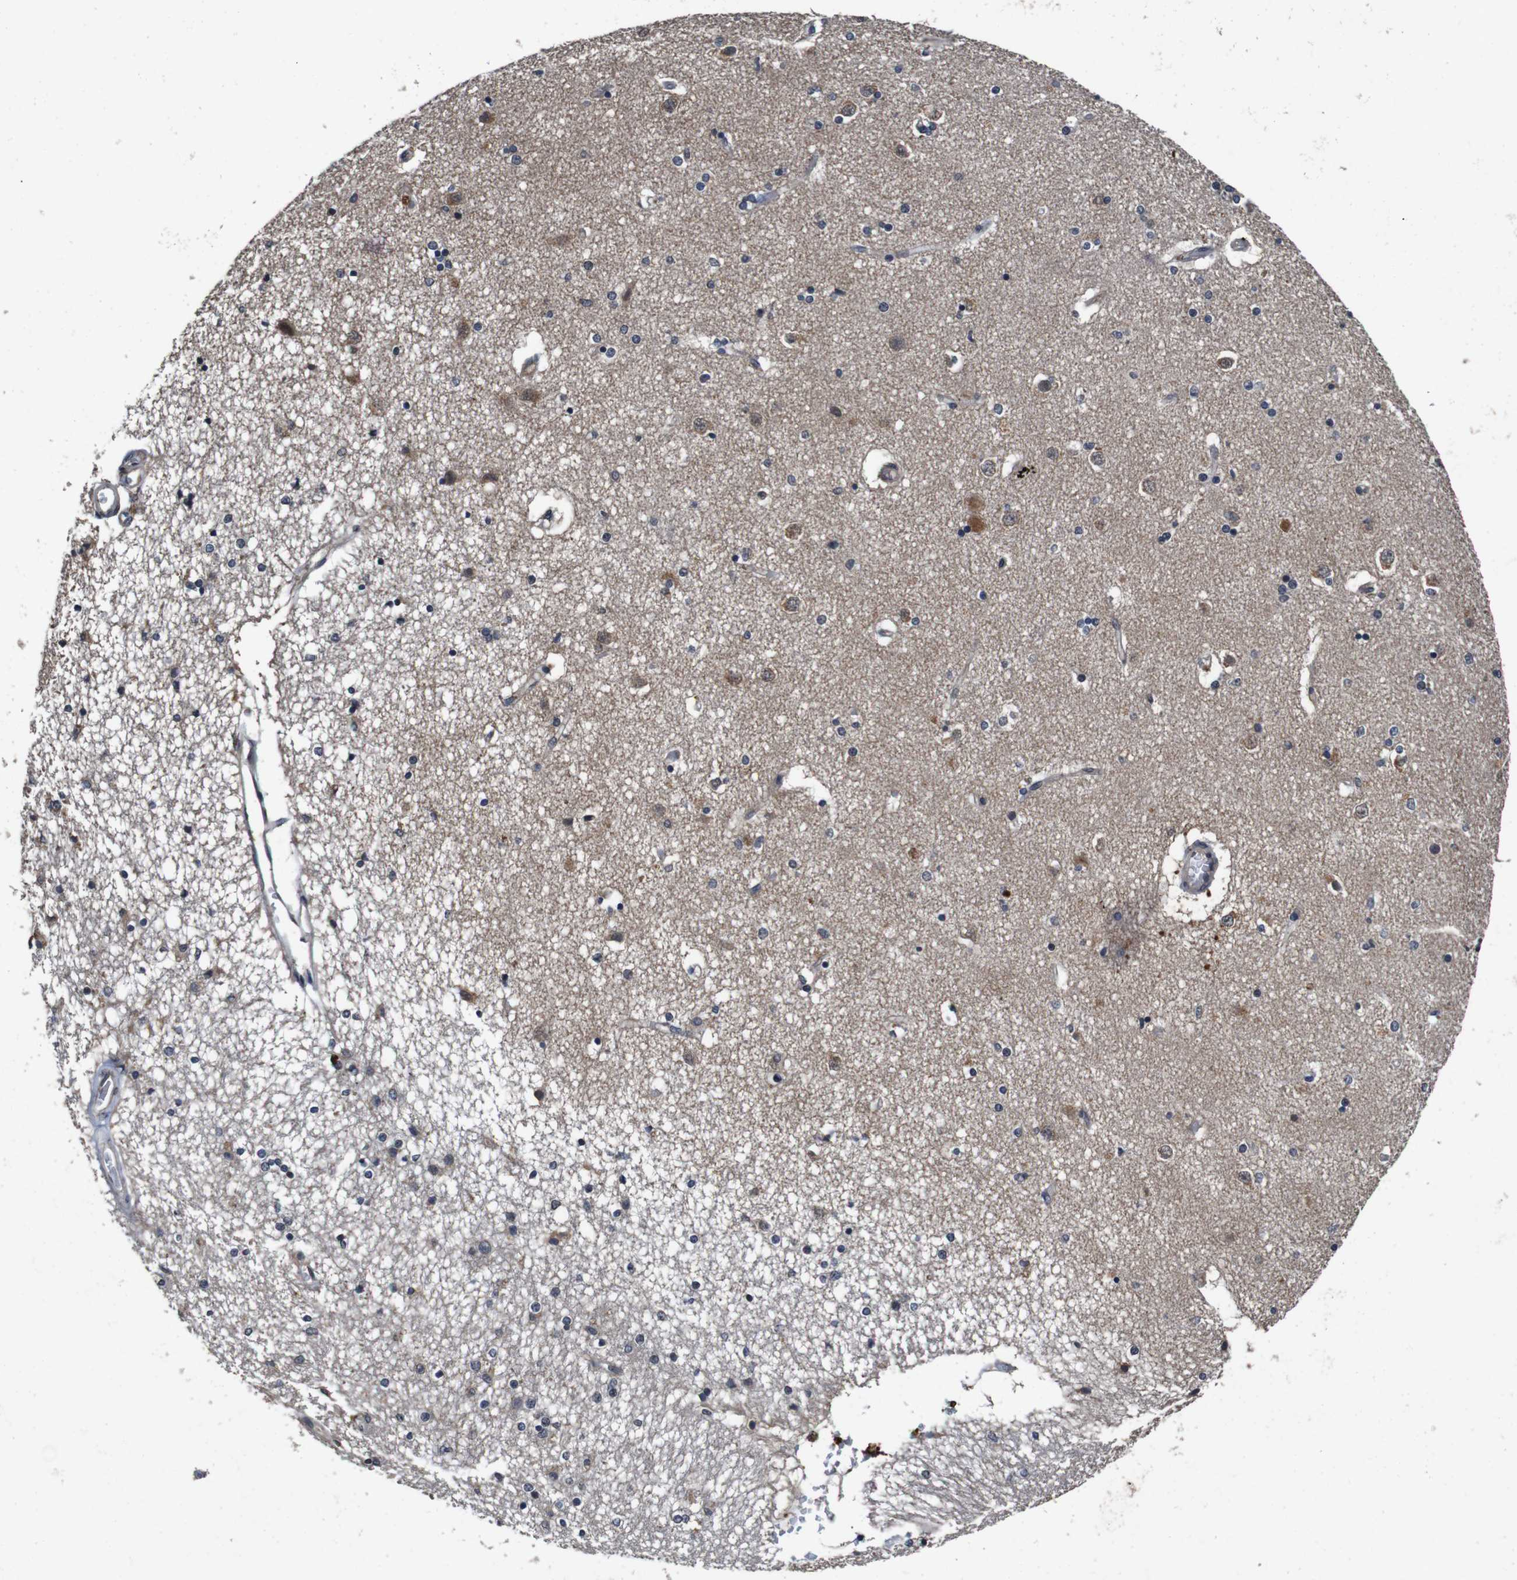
{"staining": {"intensity": "weak", "quantity": "<25%", "location": "cytoplasmic/membranous"}, "tissue": "caudate", "cell_type": "Glial cells", "image_type": "normal", "snomed": [{"axis": "morphology", "description": "Normal tissue, NOS"}, {"axis": "topography", "description": "Lateral ventricle wall"}], "caption": "Immunohistochemistry histopathology image of unremarkable caudate: caudate stained with DAB demonstrates no significant protein positivity in glial cells. The staining is performed using DAB (3,3'-diaminobenzidine) brown chromogen with nuclei counter-stained in using hematoxylin.", "gene": "AKT3", "patient": {"sex": "female", "age": 54}}